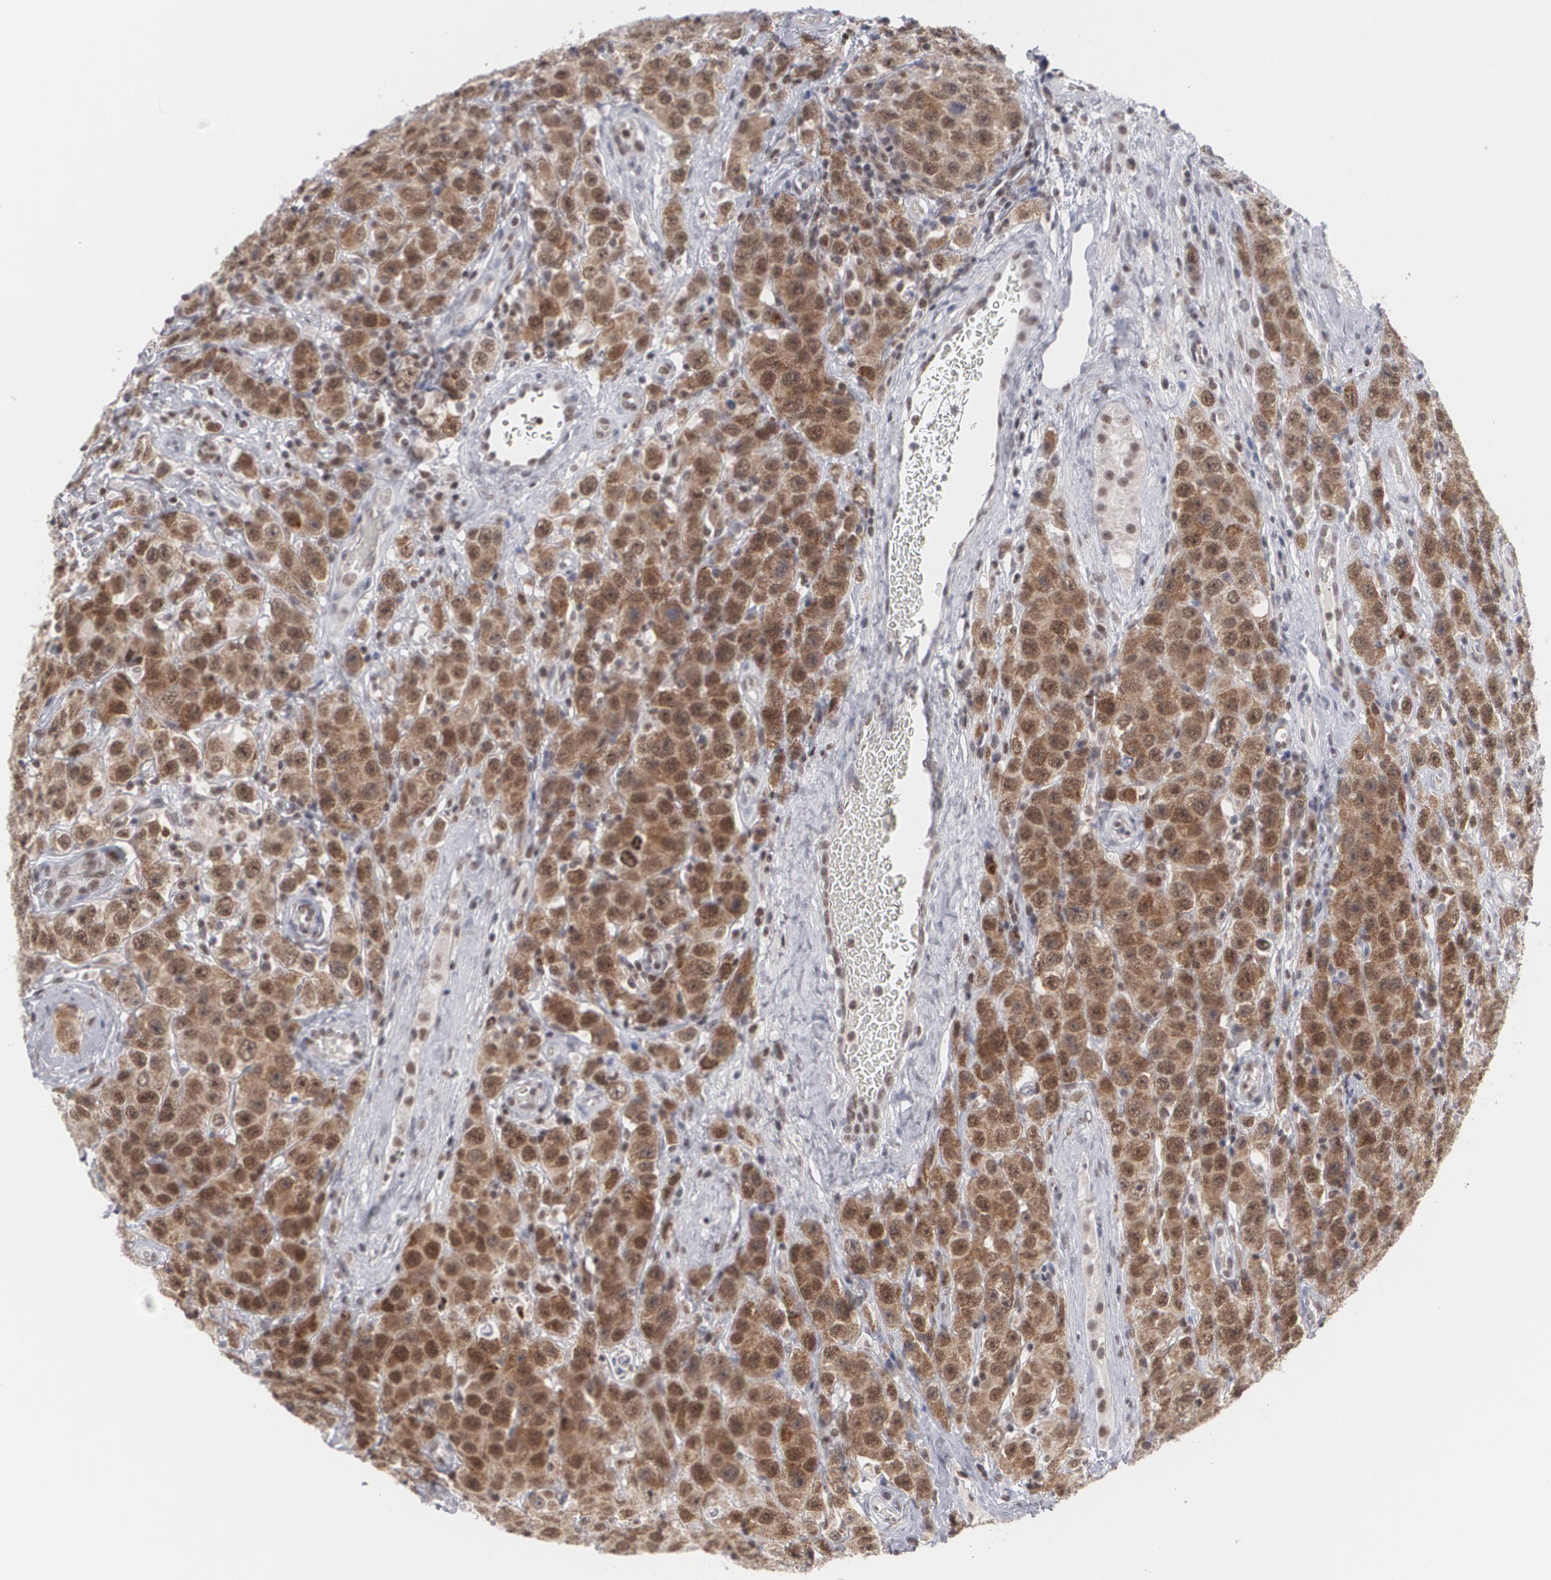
{"staining": {"intensity": "strong", "quantity": ">75%", "location": "cytoplasmic/membranous,nuclear"}, "tissue": "testis cancer", "cell_type": "Tumor cells", "image_type": "cancer", "snomed": [{"axis": "morphology", "description": "Seminoma, NOS"}, {"axis": "topography", "description": "Testis"}], "caption": "Protein staining demonstrates strong cytoplasmic/membranous and nuclear staining in about >75% of tumor cells in seminoma (testis). The staining was performed using DAB, with brown indicating positive protein expression. Nuclei are stained blue with hematoxylin.", "gene": "MCL1", "patient": {"sex": "male", "age": 52}}